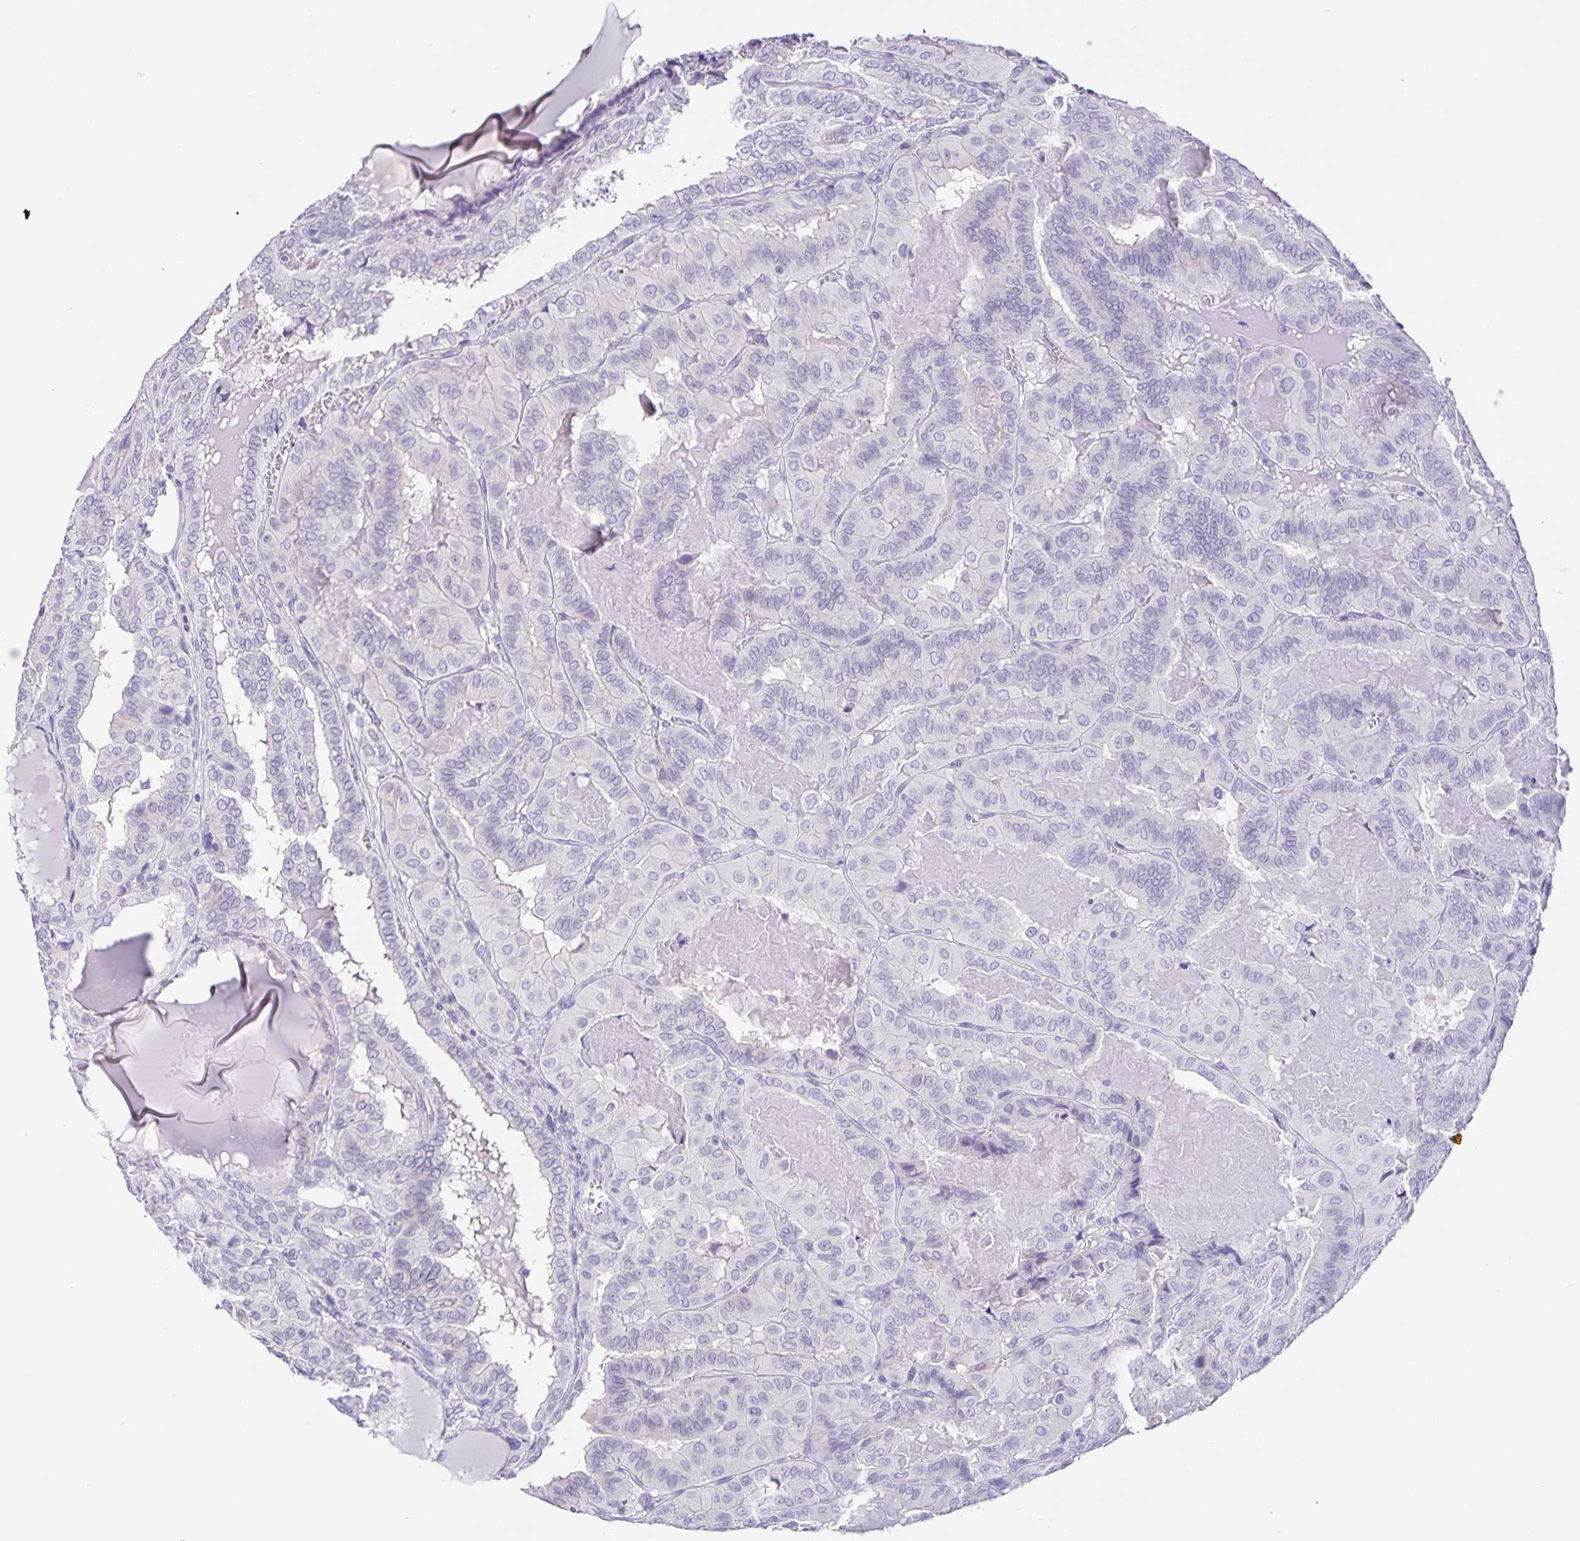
{"staining": {"intensity": "negative", "quantity": "none", "location": "none"}, "tissue": "thyroid cancer", "cell_type": "Tumor cells", "image_type": "cancer", "snomed": [{"axis": "morphology", "description": "Papillary adenocarcinoma, NOS"}, {"axis": "topography", "description": "Thyroid gland"}], "caption": "A micrograph of thyroid cancer (papillary adenocarcinoma) stained for a protein reveals no brown staining in tumor cells.", "gene": "SLC12A3", "patient": {"sex": "female", "age": 46}}